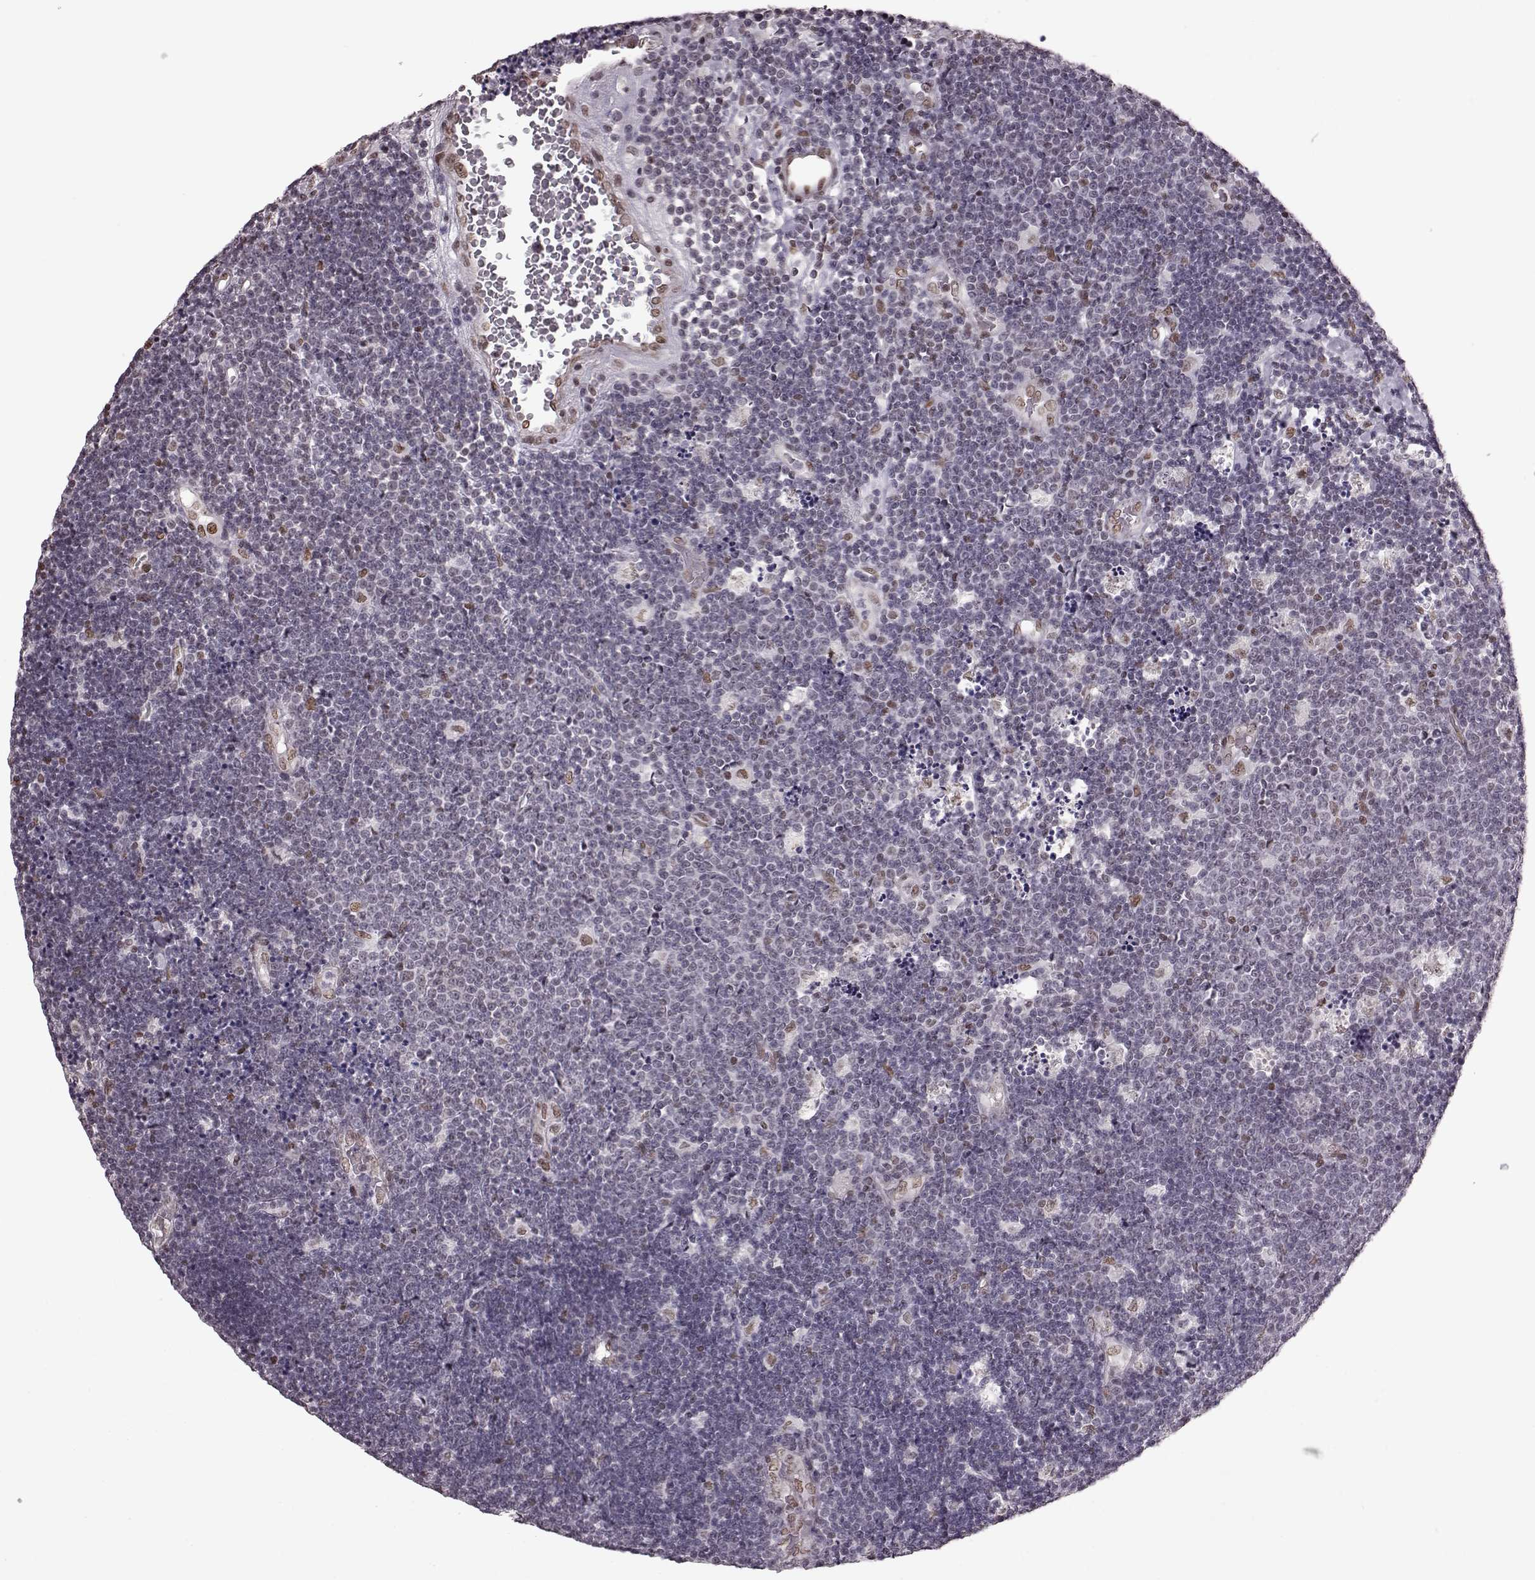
{"staining": {"intensity": "negative", "quantity": "none", "location": "none"}, "tissue": "lymphoma", "cell_type": "Tumor cells", "image_type": "cancer", "snomed": [{"axis": "morphology", "description": "Malignant lymphoma, non-Hodgkin's type, Low grade"}, {"axis": "topography", "description": "Brain"}], "caption": "Micrograph shows no protein positivity in tumor cells of low-grade malignant lymphoma, non-Hodgkin's type tissue. (DAB immunohistochemistry (IHC), high magnification).", "gene": "NR2C1", "patient": {"sex": "female", "age": 66}}